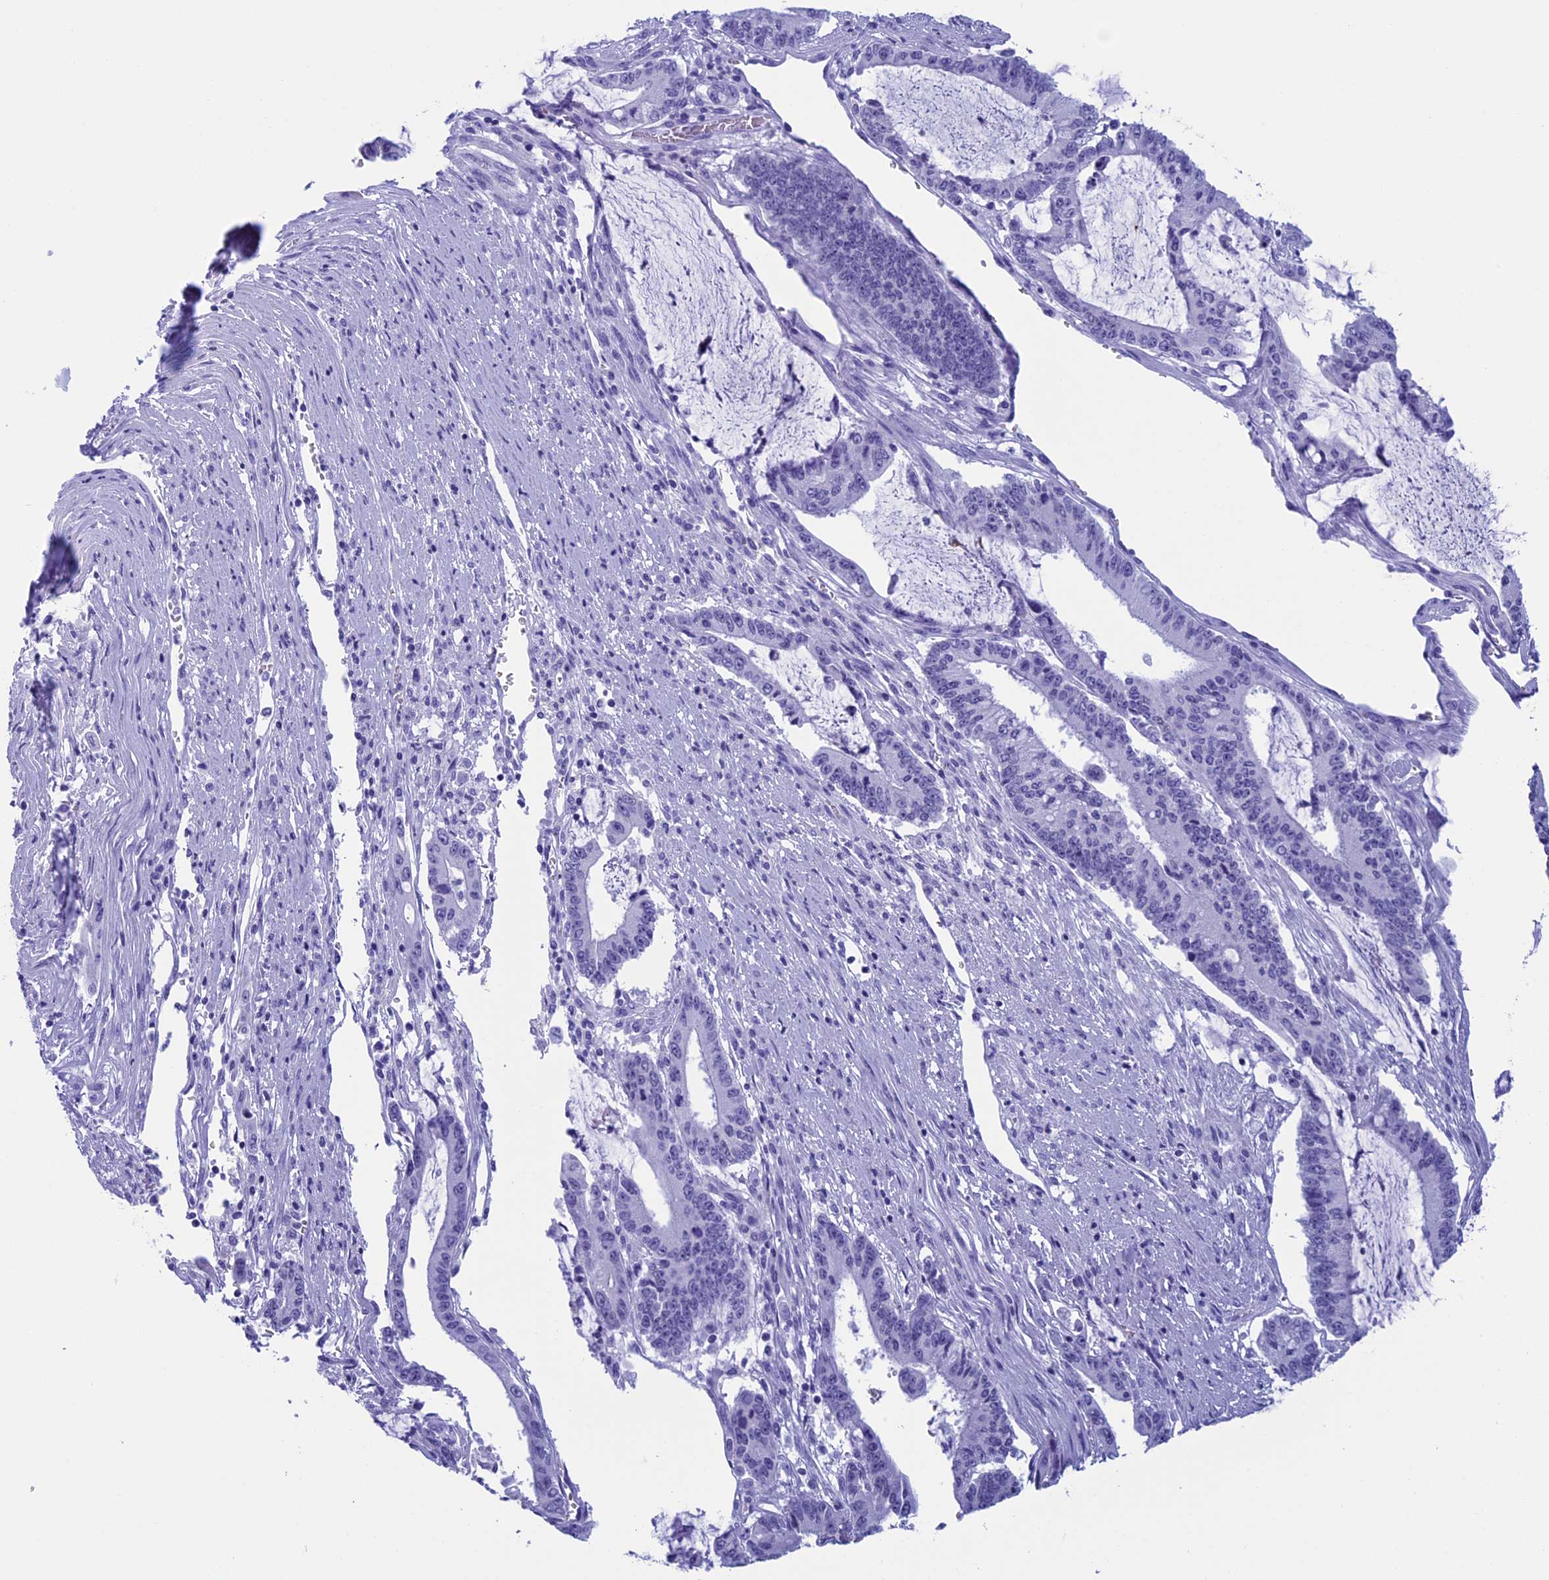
{"staining": {"intensity": "negative", "quantity": "none", "location": "none"}, "tissue": "pancreatic cancer", "cell_type": "Tumor cells", "image_type": "cancer", "snomed": [{"axis": "morphology", "description": "Adenocarcinoma, NOS"}, {"axis": "topography", "description": "Pancreas"}], "caption": "The immunohistochemistry micrograph has no significant positivity in tumor cells of pancreatic adenocarcinoma tissue.", "gene": "FAM169A", "patient": {"sex": "female", "age": 50}}